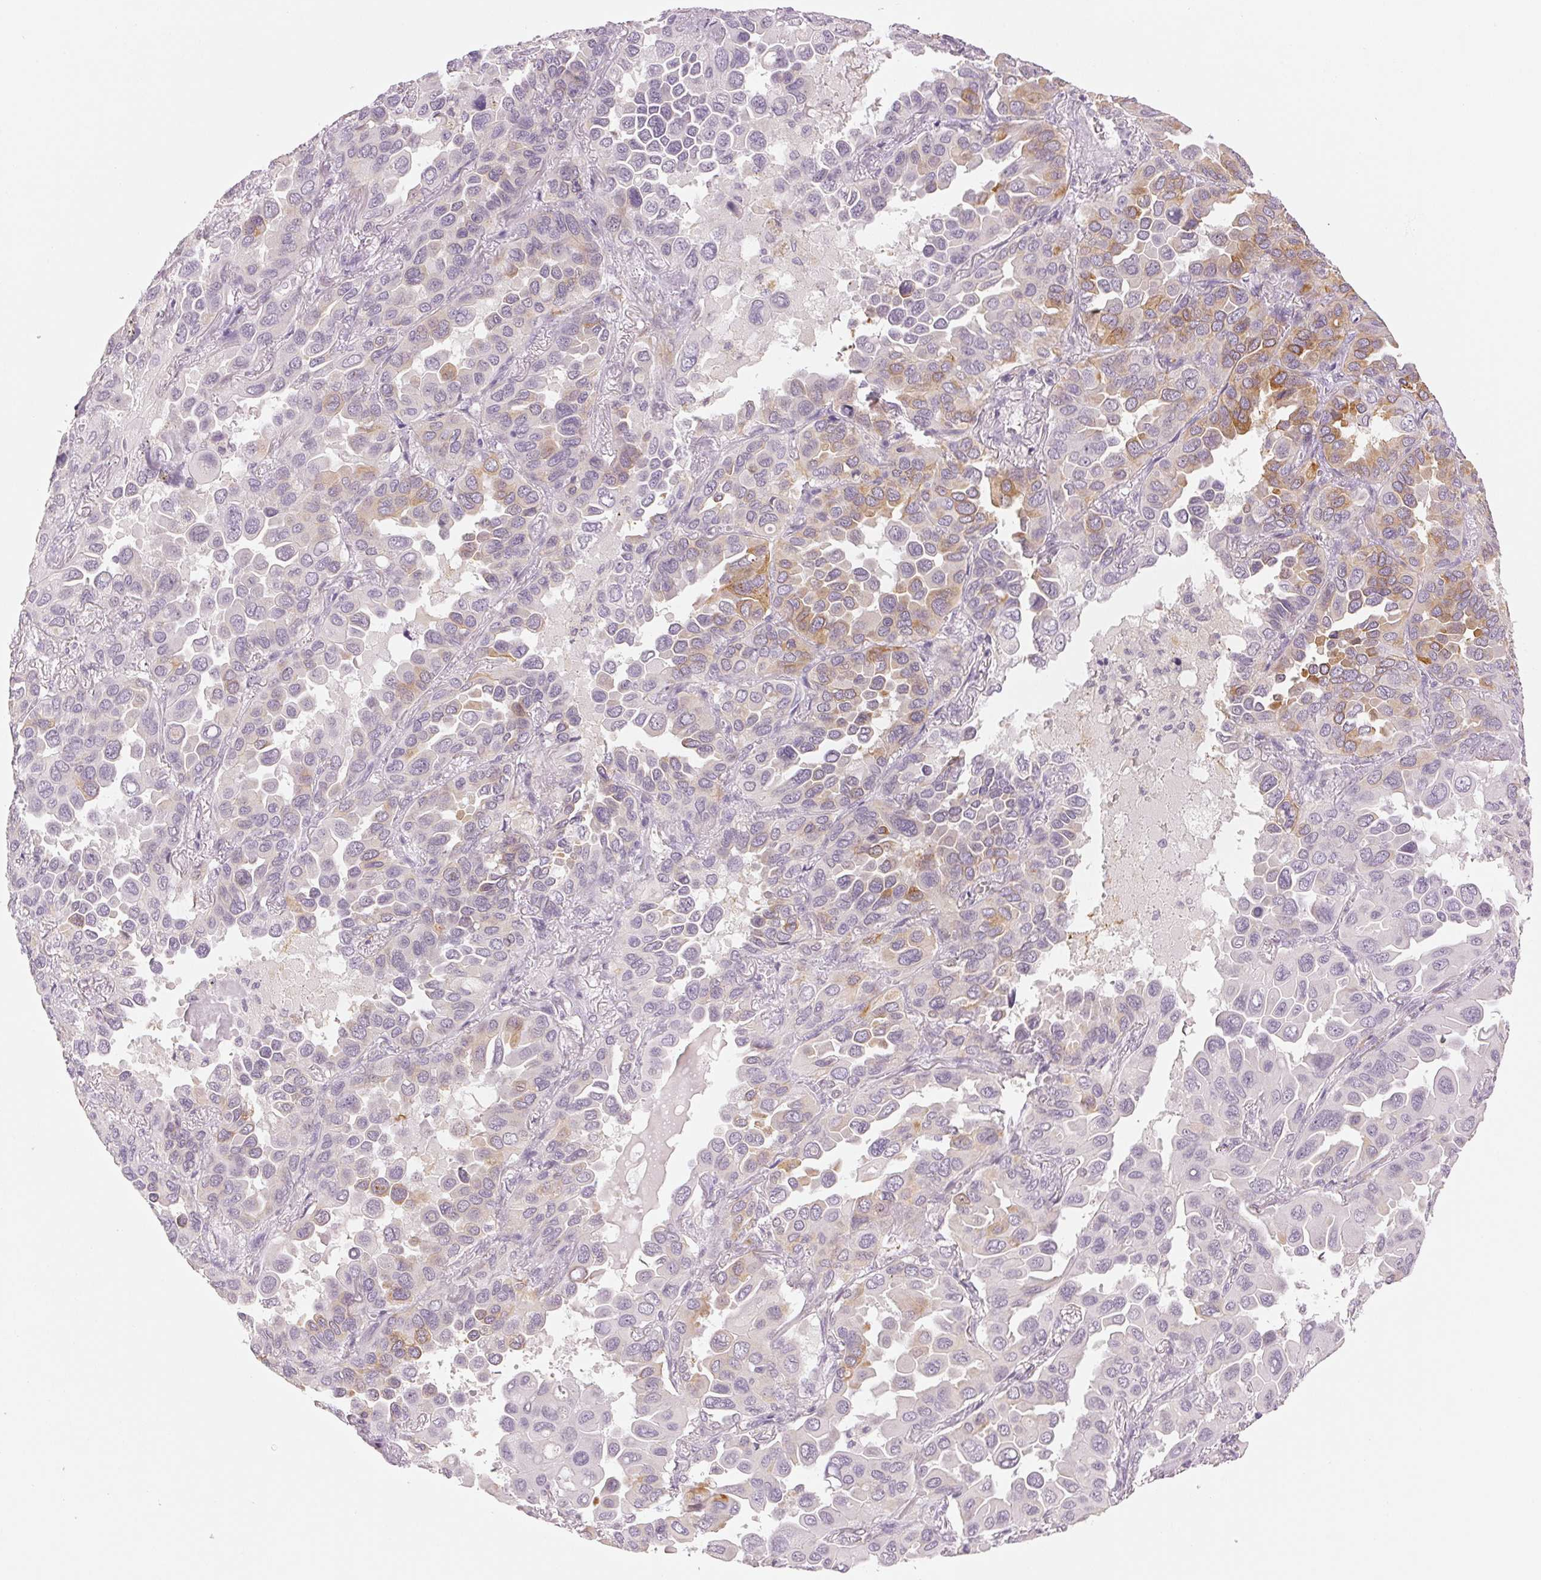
{"staining": {"intensity": "weak", "quantity": "<25%", "location": "cytoplasmic/membranous"}, "tissue": "lung cancer", "cell_type": "Tumor cells", "image_type": "cancer", "snomed": [{"axis": "morphology", "description": "Adenocarcinoma, NOS"}, {"axis": "topography", "description": "Lung"}], "caption": "This is an IHC micrograph of adenocarcinoma (lung). There is no expression in tumor cells.", "gene": "MAP1LC3A", "patient": {"sex": "male", "age": 64}}